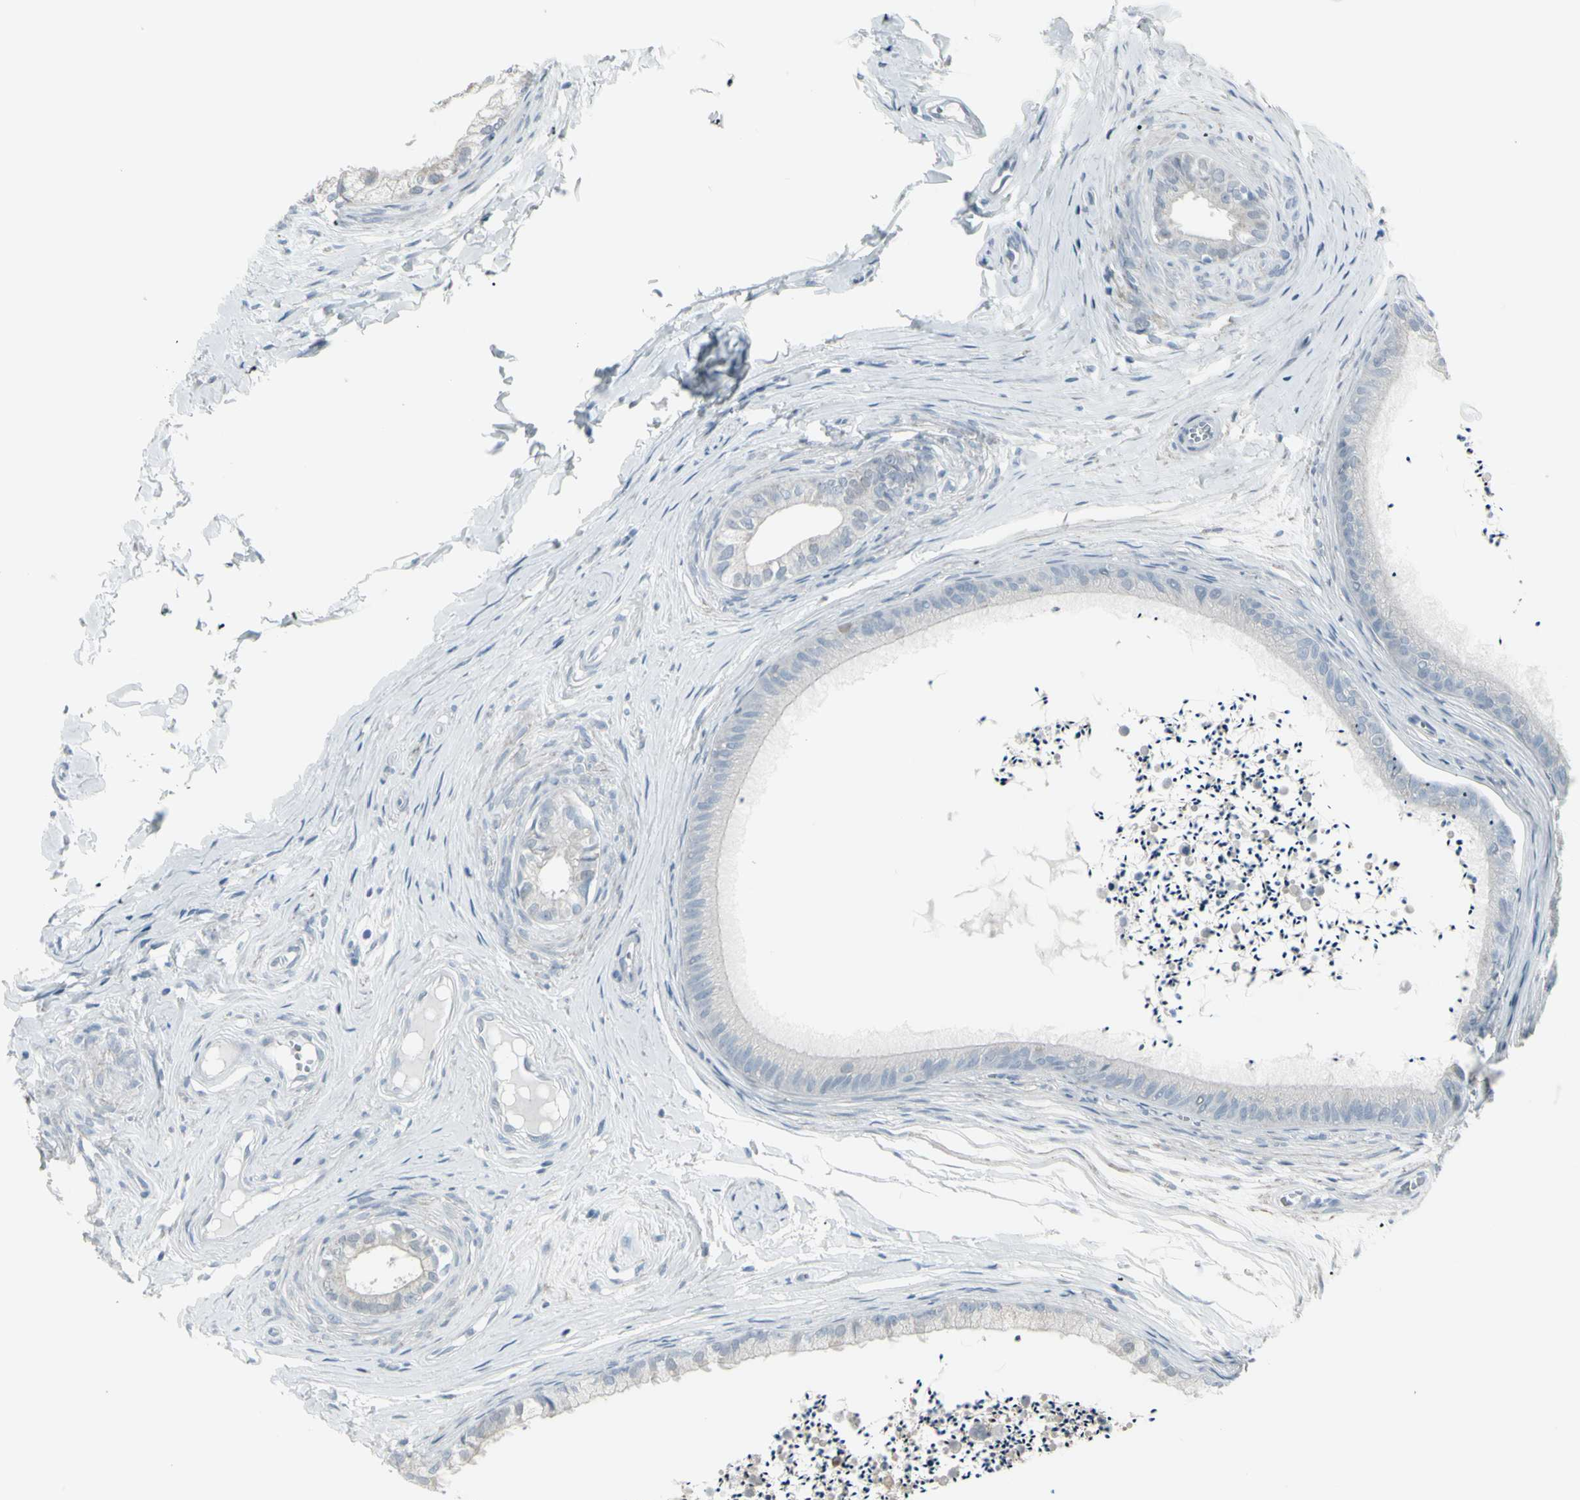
{"staining": {"intensity": "weak", "quantity": "<25%", "location": "cytoplasmic/membranous"}, "tissue": "epididymis", "cell_type": "Glandular cells", "image_type": "normal", "snomed": [{"axis": "morphology", "description": "Normal tissue, NOS"}, {"axis": "topography", "description": "Epididymis"}], "caption": "Epididymis was stained to show a protein in brown. There is no significant expression in glandular cells. Brightfield microscopy of immunohistochemistry stained with DAB (3,3'-diaminobenzidine) (brown) and hematoxylin (blue), captured at high magnification.", "gene": "RAB3A", "patient": {"sex": "male", "age": 56}}